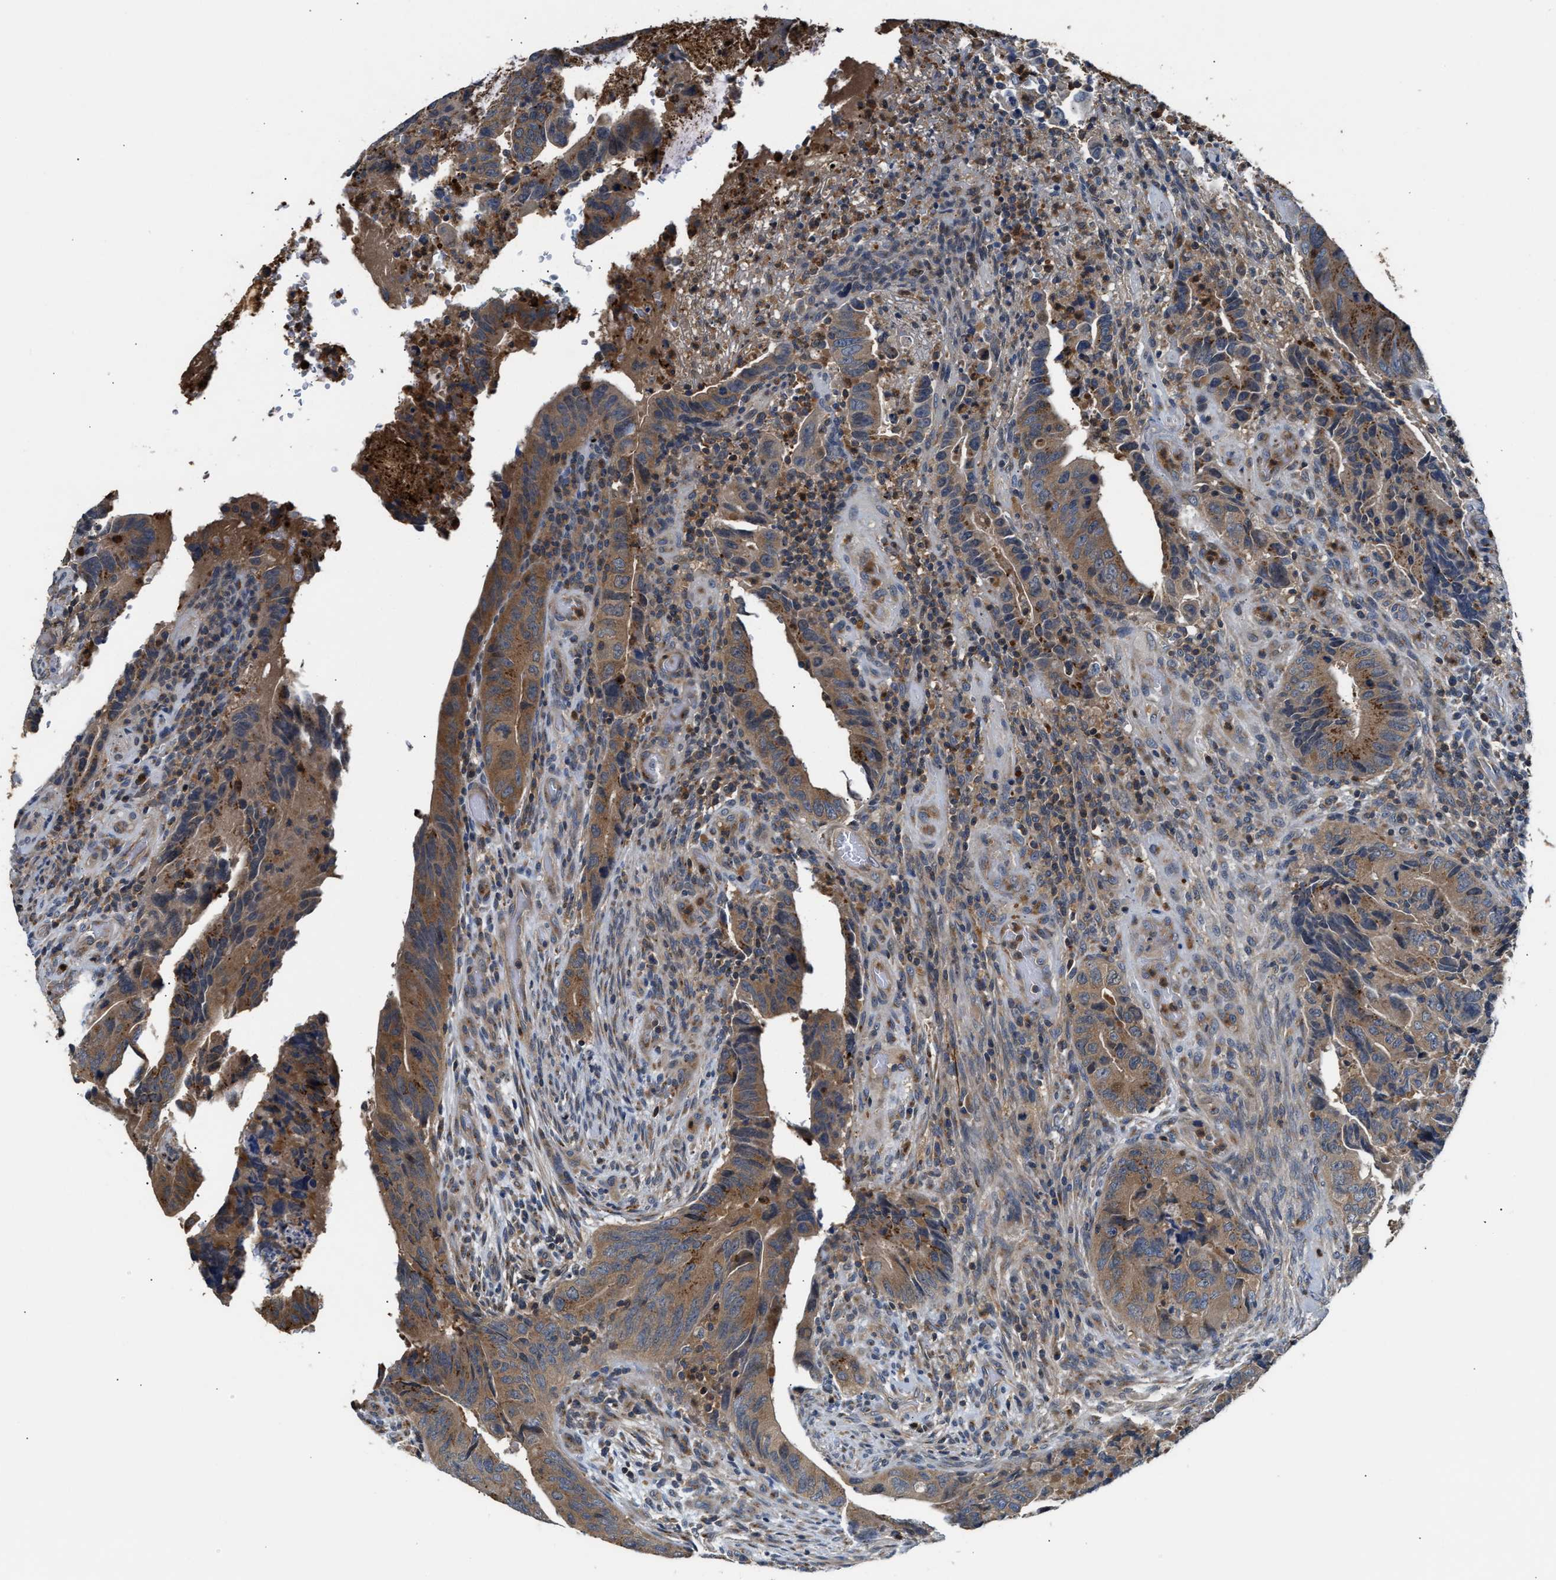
{"staining": {"intensity": "moderate", "quantity": ">75%", "location": "cytoplasmic/membranous"}, "tissue": "colorectal cancer", "cell_type": "Tumor cells", "image_type": "cancer", "snomed": [{"axis": "morphology", "description": "Normal tissue, NOS"}, {"axis": "morphology", "description": "Adenocarcinoma, NOS"}, {"axis": "topography", "description": "Colon"}], "caption": "This photomicrograph shows immunohistochemistry (IHC) staining of human colorectal cancer (adenocarcinoma), with medium moderate cytoplasmic/membranous expression in approximately >75% of tumor cells.", "gene": "CHUK", "patient": {"sex": "male", "age": 56}}